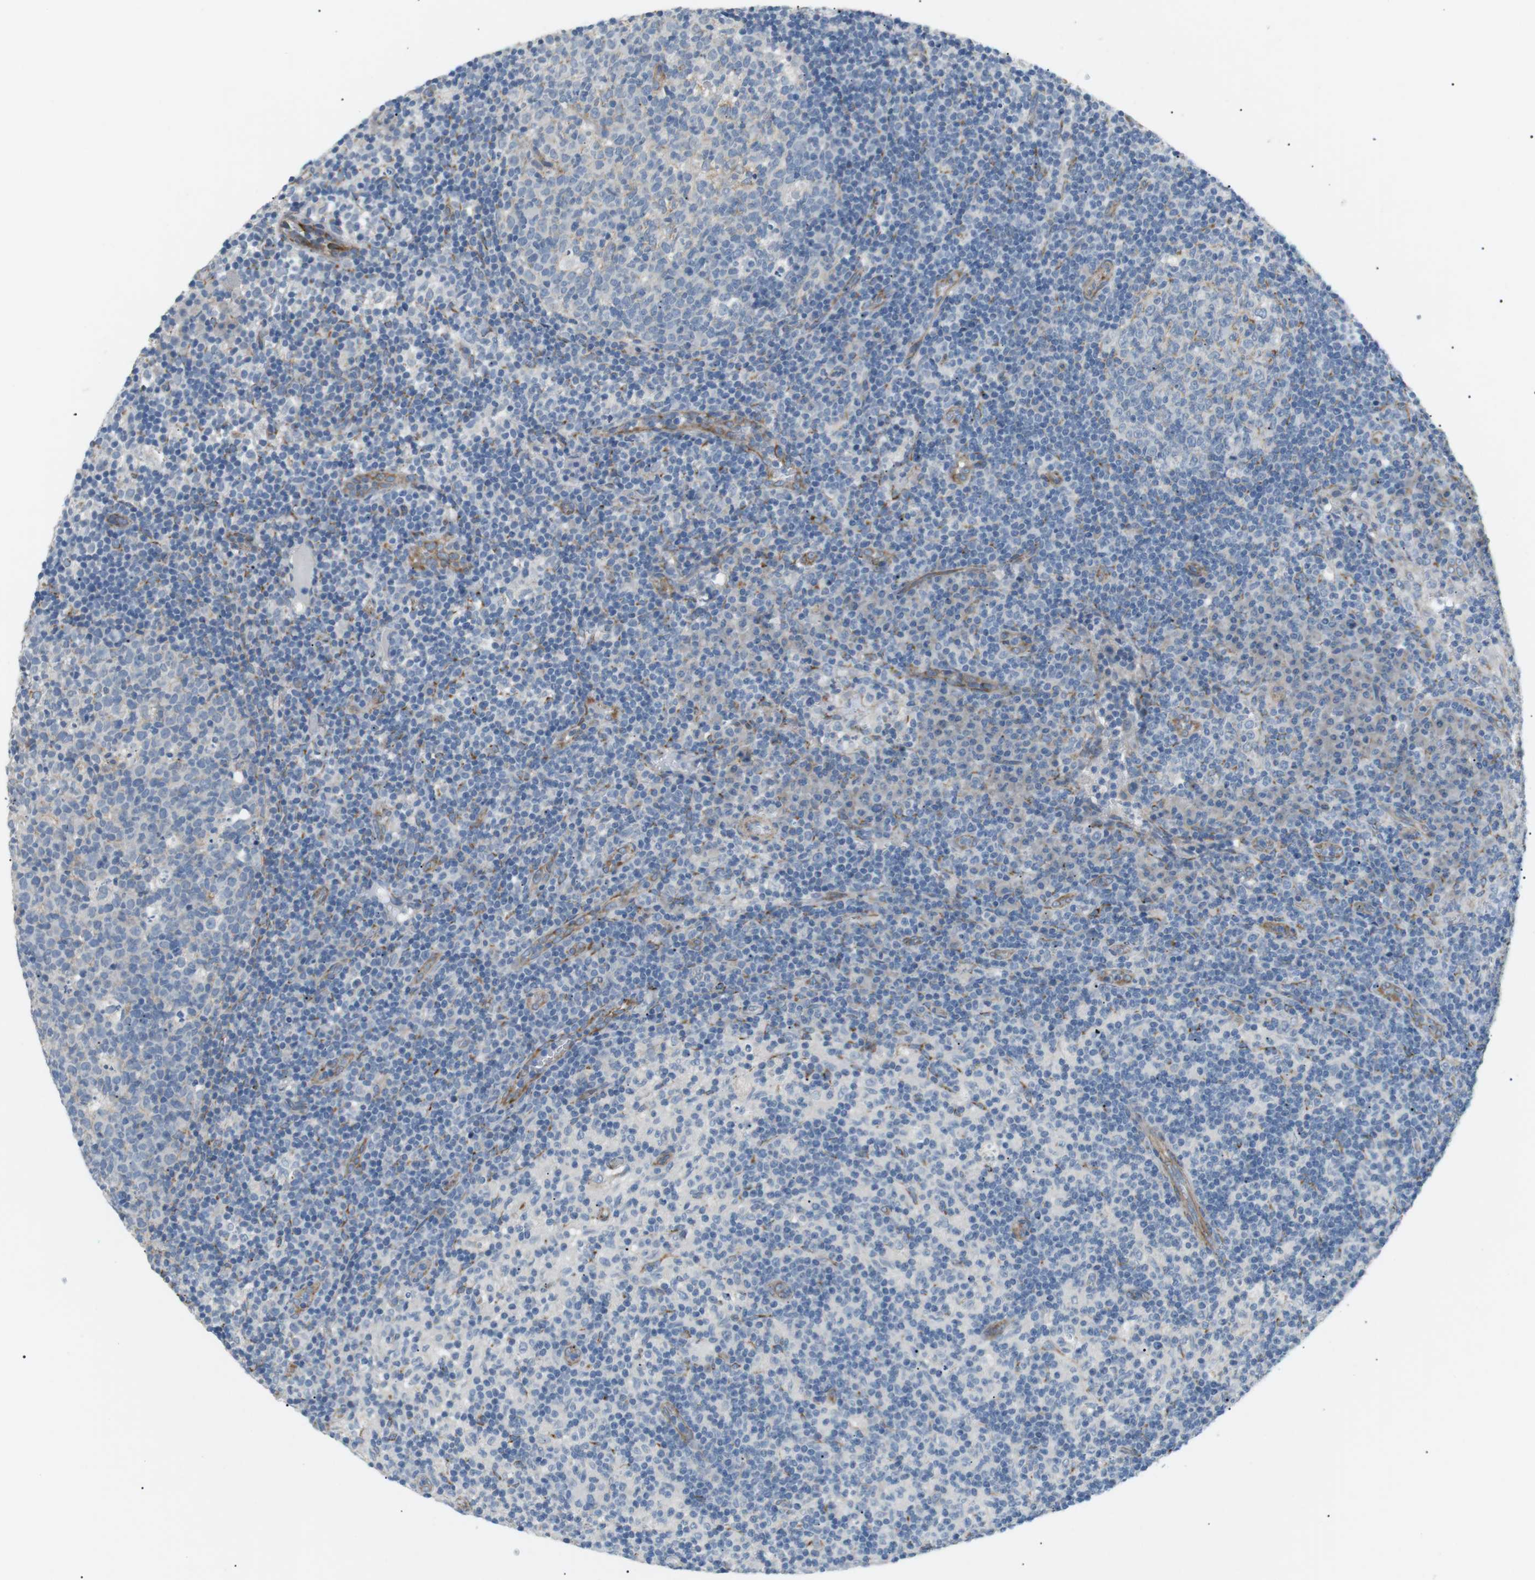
{"staining": {"intensity": "weak", "quantity": "<25%", "location": "cytoplasmic/membranous"}, "tissue": "lymph node", "cell_type": "Germinal center cells", "image_type": "normal", "snomed": [{"axis": "morphology", "description": "Normal tissue, NOS"}, {"axis": "morphology", "description": "Inflammation, NOS"}, {"axis": "topography", "description": "Lymph node"}], "caption": "DAB immunohistochemical staining of benign lymph node reveals no significant positivity in germinal center cells. (DAB IHC with hematoxylin counter stain).", "gene": "MTARC2", "patient": {"sex": "male", "age": 55}}